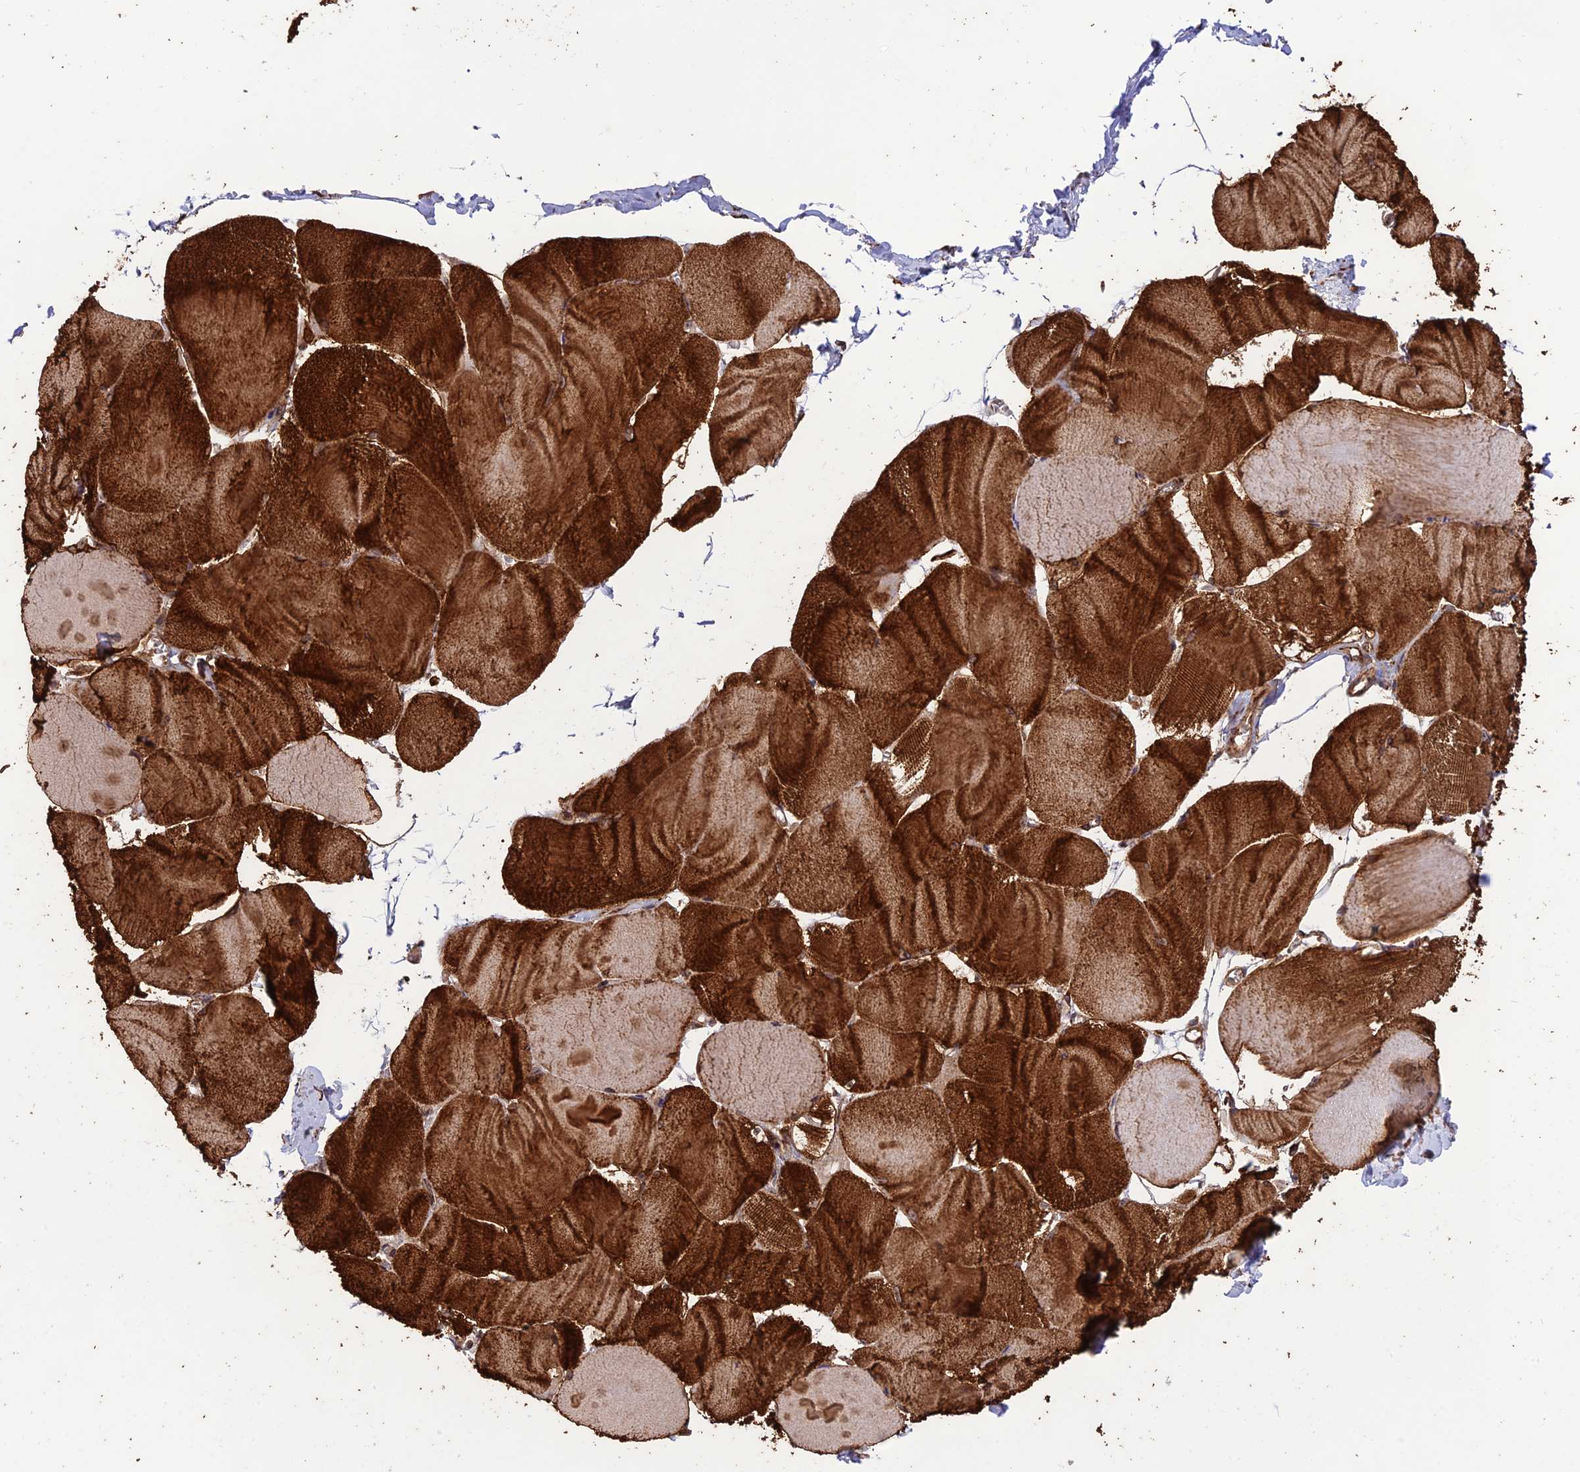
{"staining": {"intensity": "strong", "quantity": ">75%", "location": "cytoplasmic/membranous"}, "tissue": "skeletal muscle", "cell_type": "Myocytes", "image_type": "normal", "snomed": [{"axis": "morphology", "description": "Normal tissue, NOS"}, {"axis": "morphology", "description": "Basal cell carcinoma"}, {"axis": "topography", "description": "Skeletal muscle"}], "caption": "Immunohistochemistry (IHC) photomicrograph of unremarkable skeletal muscle: human skeletal muscle stained using immunohistochemistry shows high levels of strong protein expression localized specifically in the cytoplasmic/membranous of myocytes, appearing as a cytoplasmic/membranous brown color.", "gene": "CRTAP", "patient": {"sex": "female", "age": 64}}